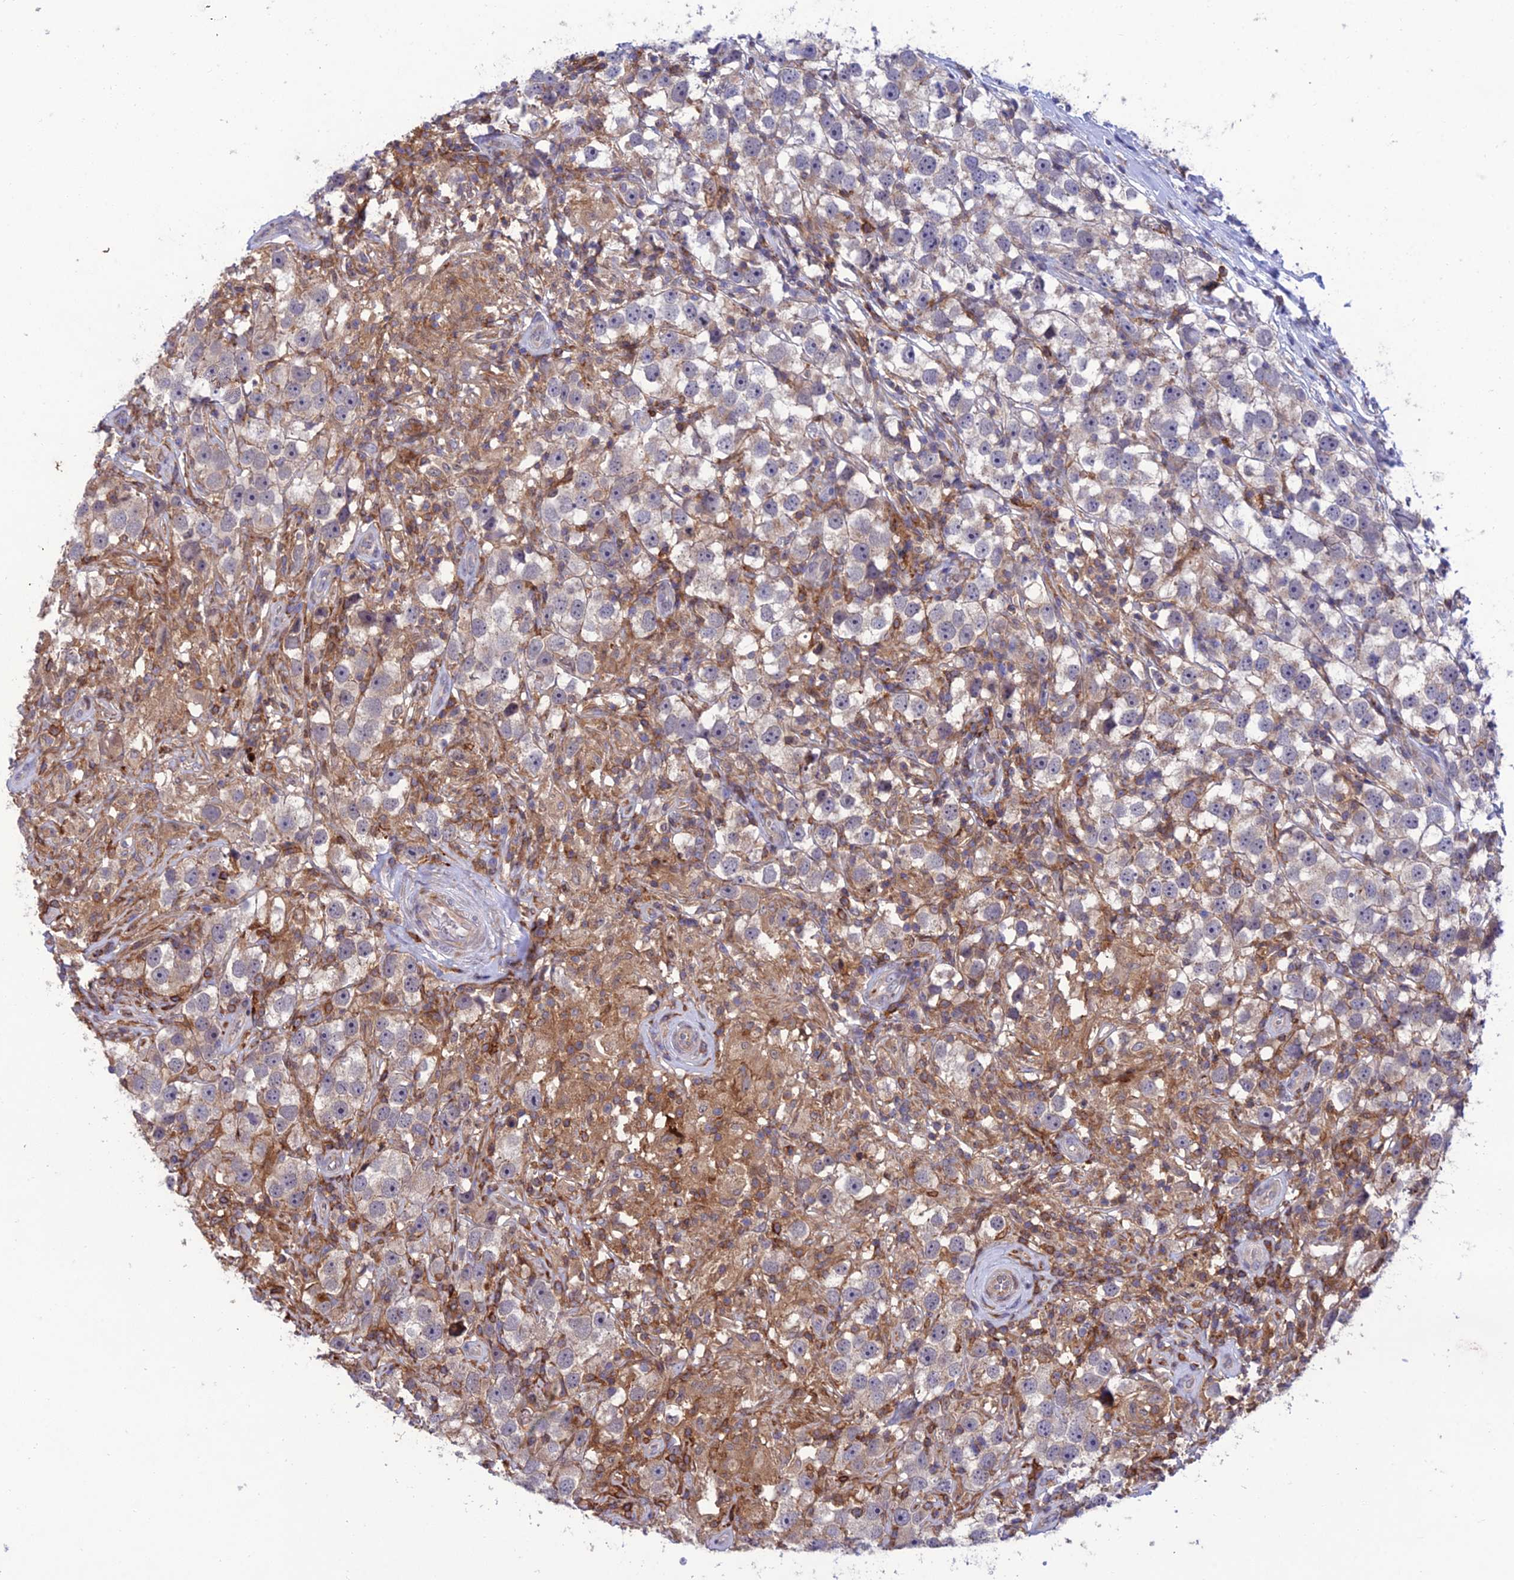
{"staining": {"intensity": "negative", "quantity": "none", "location": "none"}, "tissue": "testis cancer", "cell_type": "Tumor cells", "image_type": "cancer", "snomed": [{"axis": "morphology", "description": "Seminoma, NOS"}, {"axis": "topography", "description": "Testis"}], "caption": "DAB immunohistochemical staining of human testis cancer demonstrates no significant staining in tumor cells.", "gene": "FAM76A", "patient": {"sex": "male", "age": 49}}